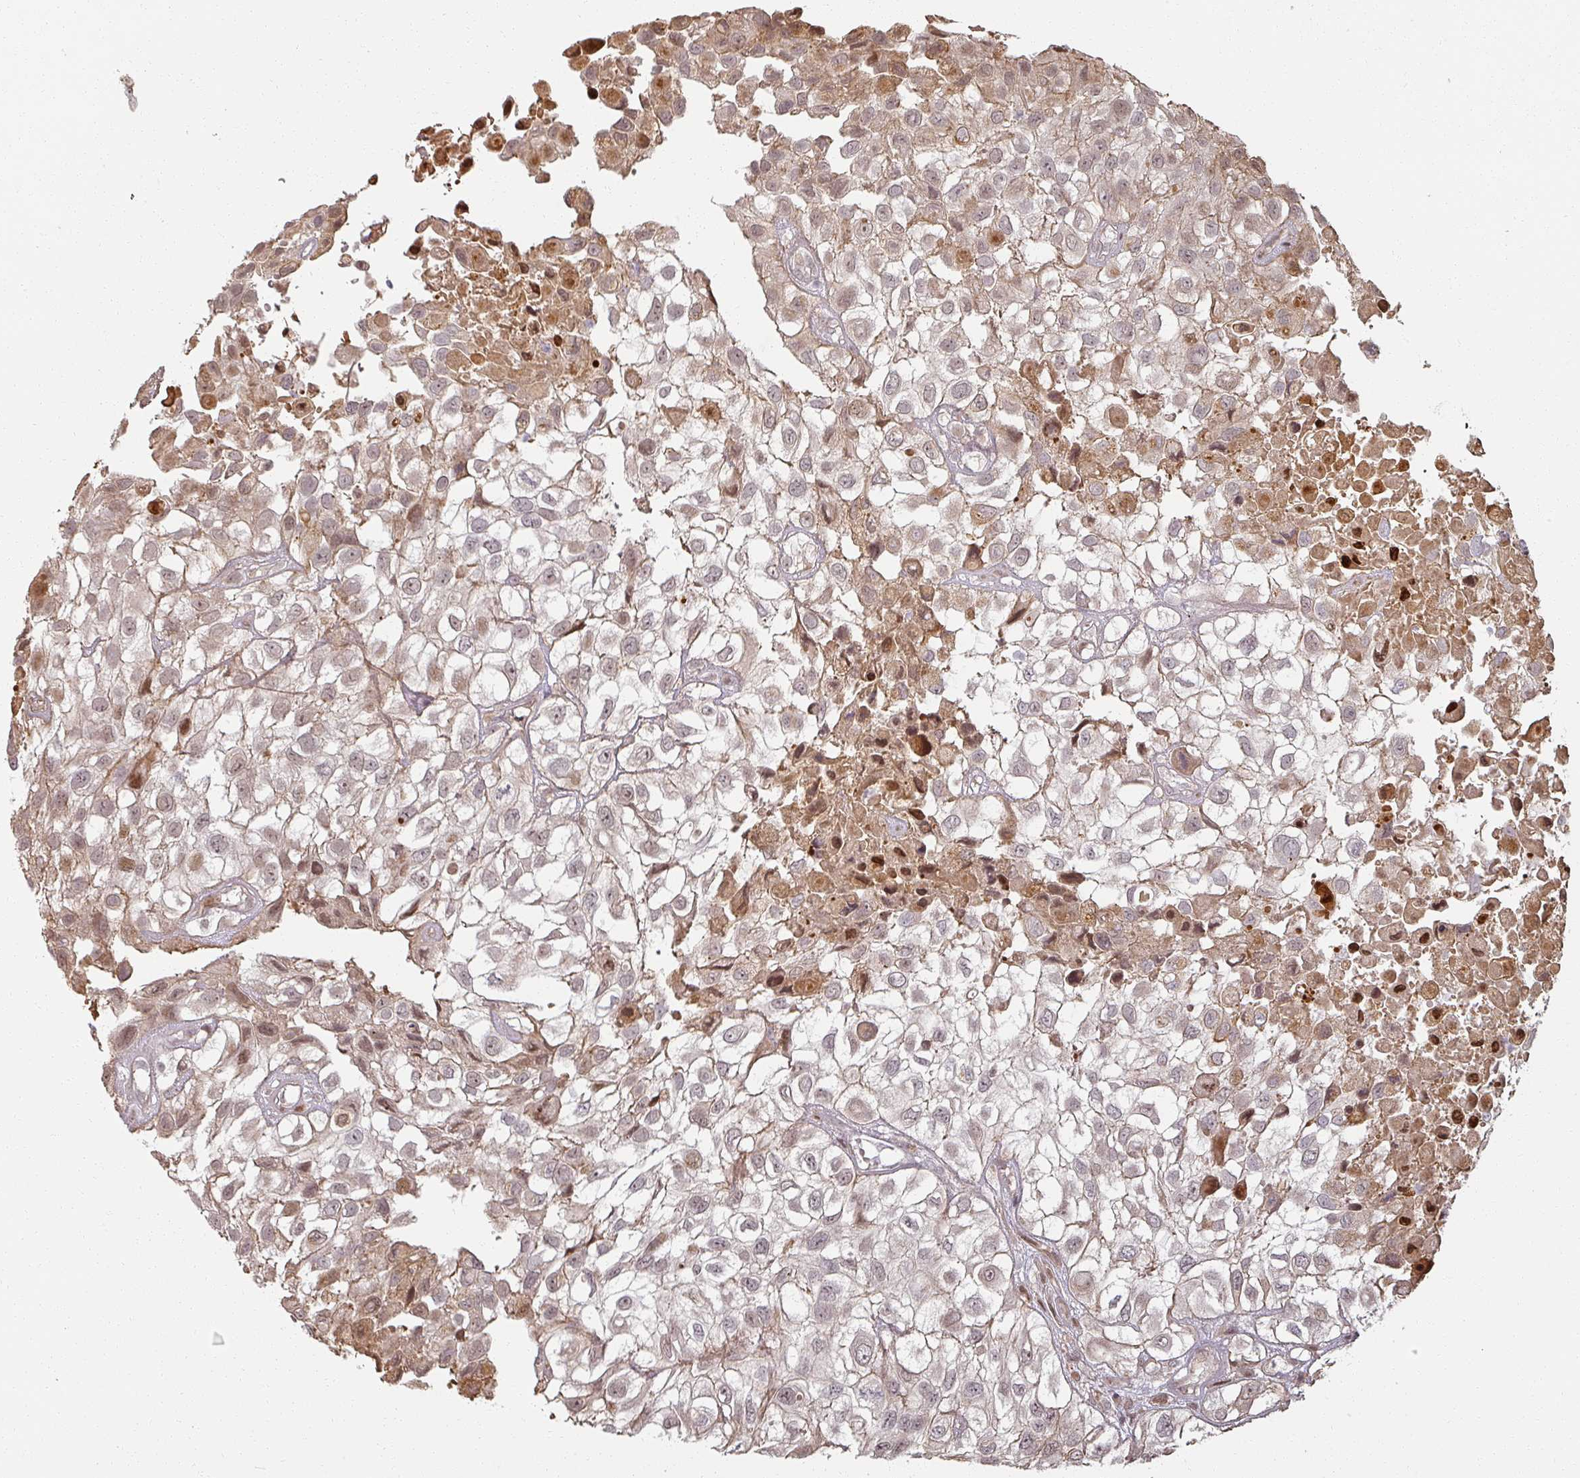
{"staining": {"intensity": "moderate", "quantity": "<25%", "location": "cytoplasmic/membranous,nuclear"}, "tissue": "urothelial cancer", "cell_type": "Tumor cells", "image_type": "cancer", "snomed": [{"axis": "morphology", "description": "Urothelial carcinoma, High grade"}, {"axis": "topography", "description": "Urinary bladder"}], "caption": "High-grade urothelial carcinoma stained with a brown dye demonstrates moderate cytoplasmic/membranous and nuclear positive expression in approximately <25% of tumor cells.", "gene": "MED19", "patient": {"sex": "male", "age": 56}}